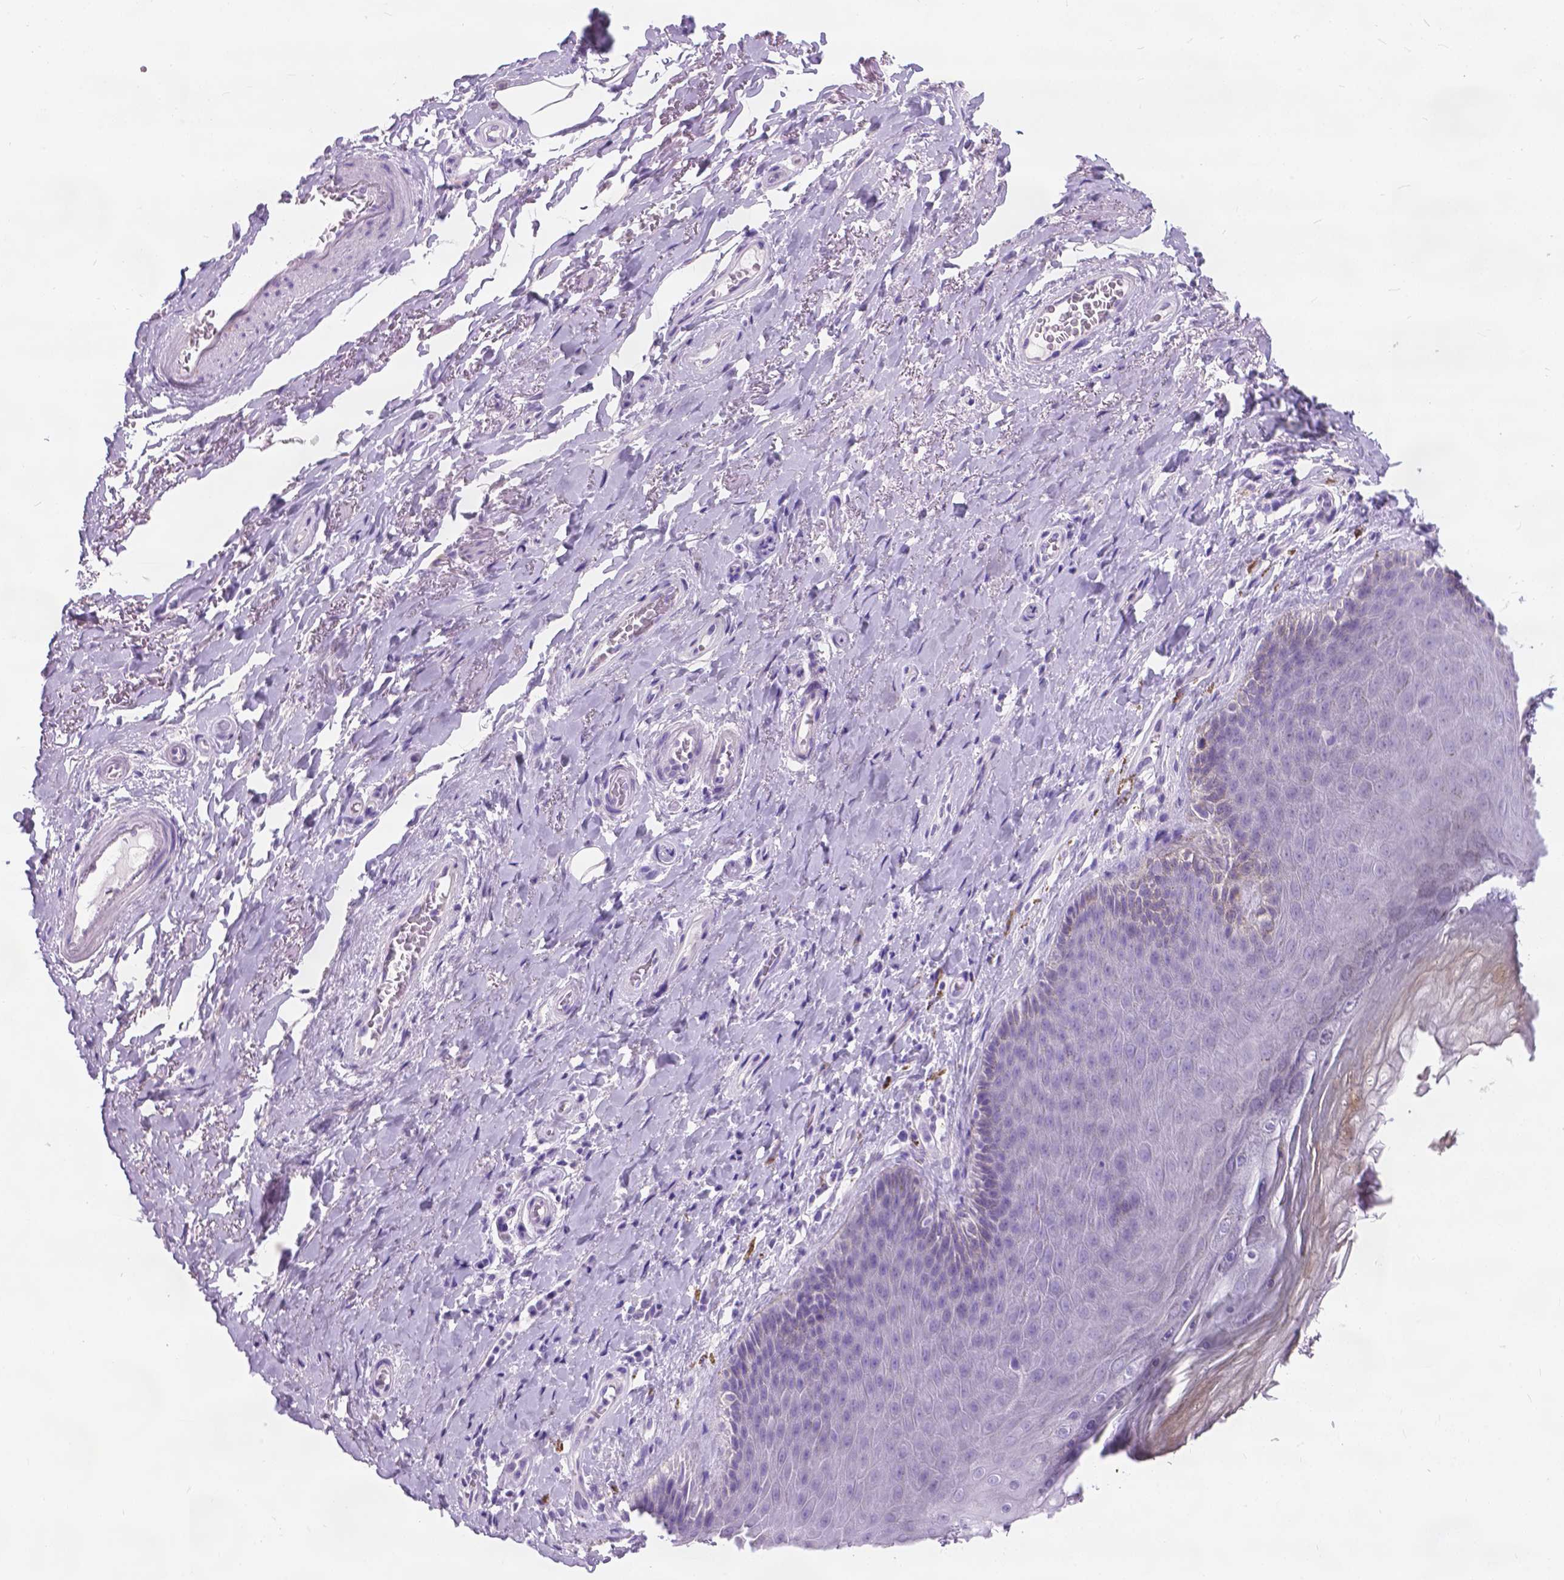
{"staining": {"intensity": "negative", "quantity": "none", "location": "none"}, "tissue": "adipose tissue", "cell_type": "Adipocytes", "image_type": "normal", "snomed": [{"axis": "morphology", "description": "Normal tissue, NOS"}, {"axis": "topography", "description": "Anal"}, {"axis": "topography", "description": "Peripheral nerve tissue"}], "caption": "Photomicrograph shows no significant protein positivity in adipocytes of normal adipose tissue.", "gene": "ARMS2", "patient": {"sex": "male", "age": 53}}